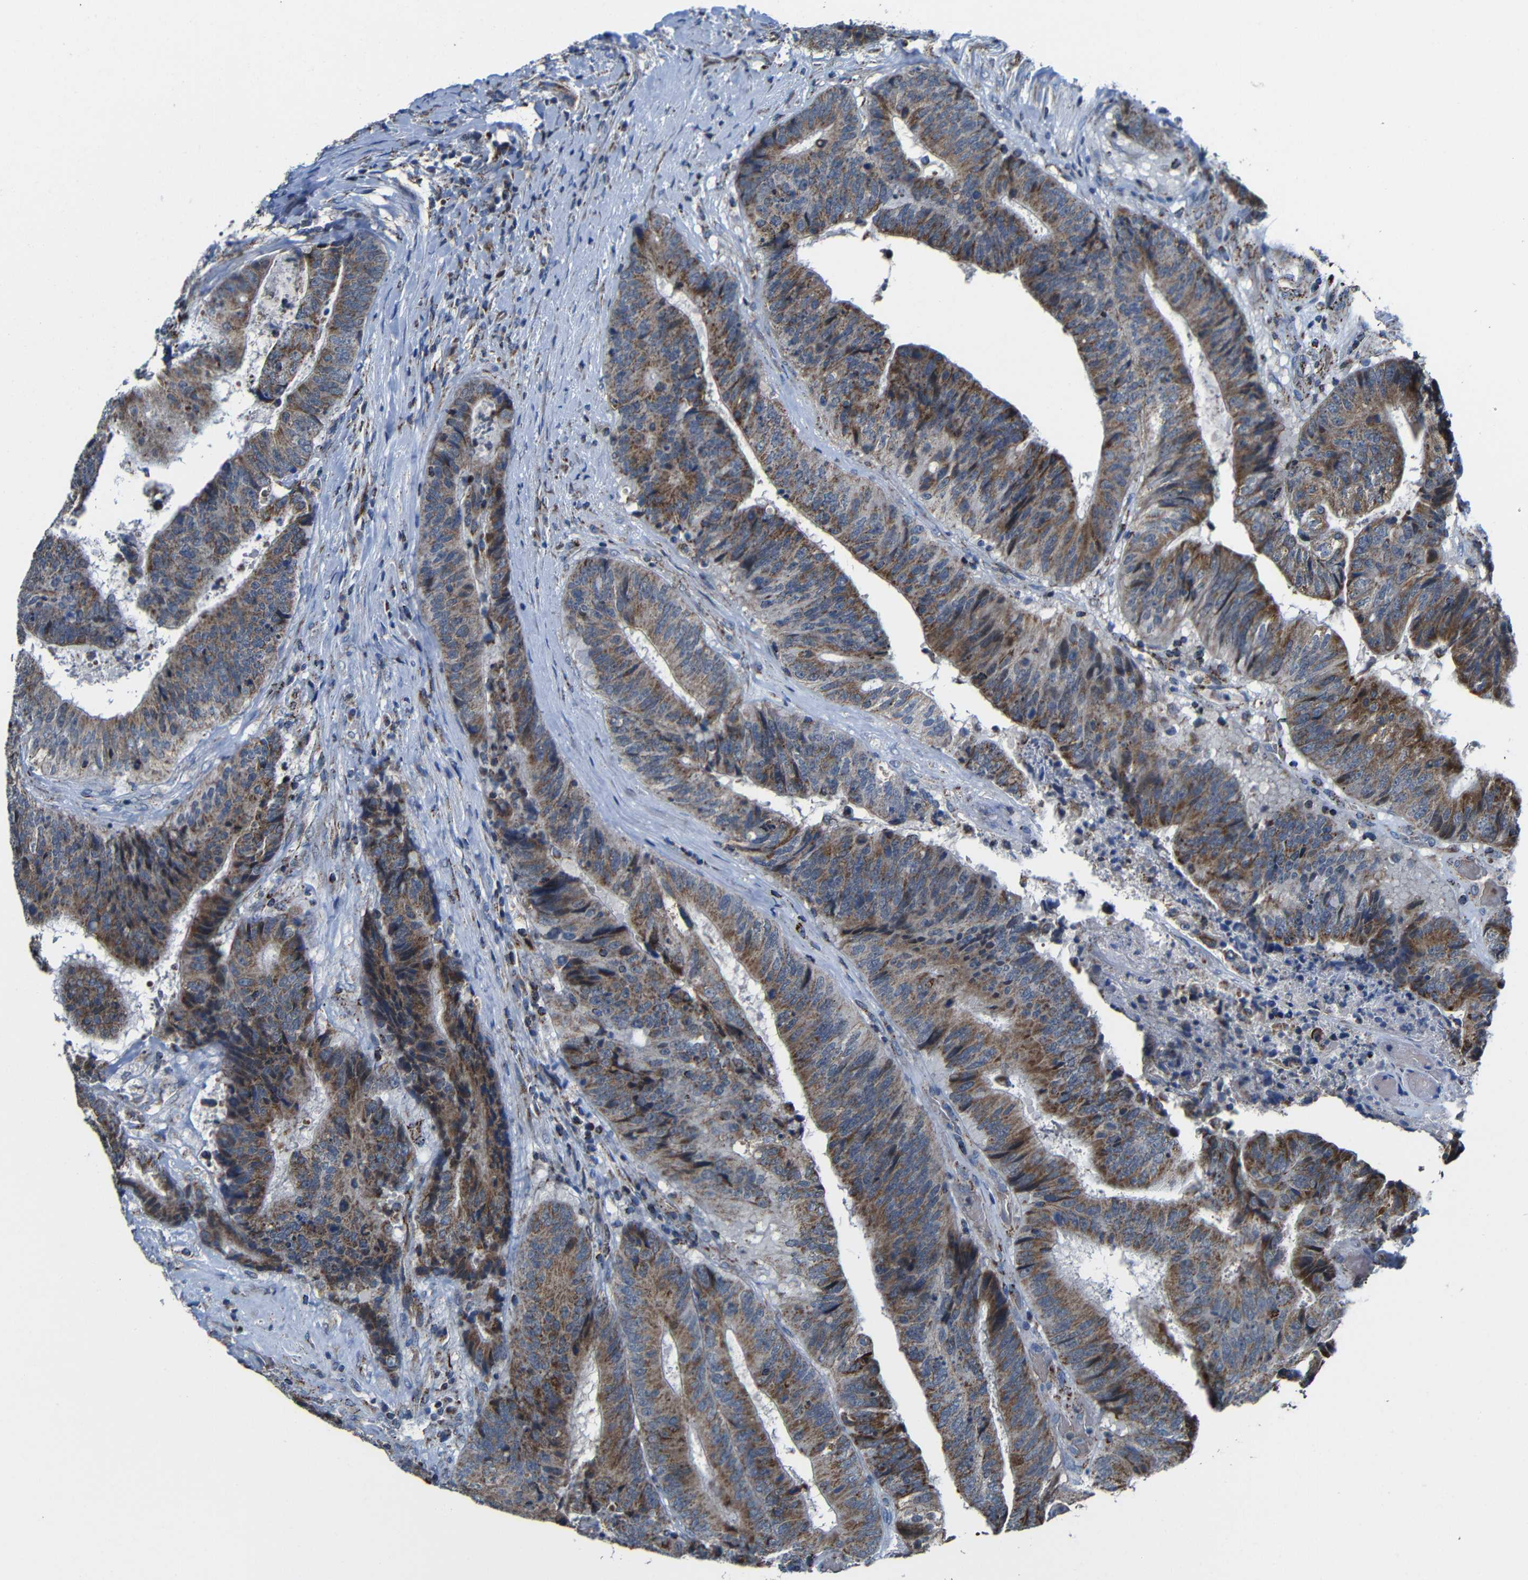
{"staining": {"intensity": "moderate", "quantity": ">75%", "location": "cytoplasmic/membranous"}, "tissue": "colorectal cancer", "cell_type": "Tumor cells", "image_type": "cancer", "snomed": [{"axis": "morphology", "description": "Adenocarcinoma, NOS"}, {"axis": "topography", "description": "Rectum"}], "caption": "A high-resolution photomicrograph shows immunohistochemistry staining of adenocarcinoma (colorectal), which shows moderate cytoplasmic/membranous staining in about >75% of tumor cells. The staining was performed using DAB (3,3'-diaminobenzidine) to visualize the protein expression in brown, while the nuclei were stained in blue with hematoxylin (Magnification: 20x).", "gene": "CA5B", "patient": {"sex": "male", "age": 72}}